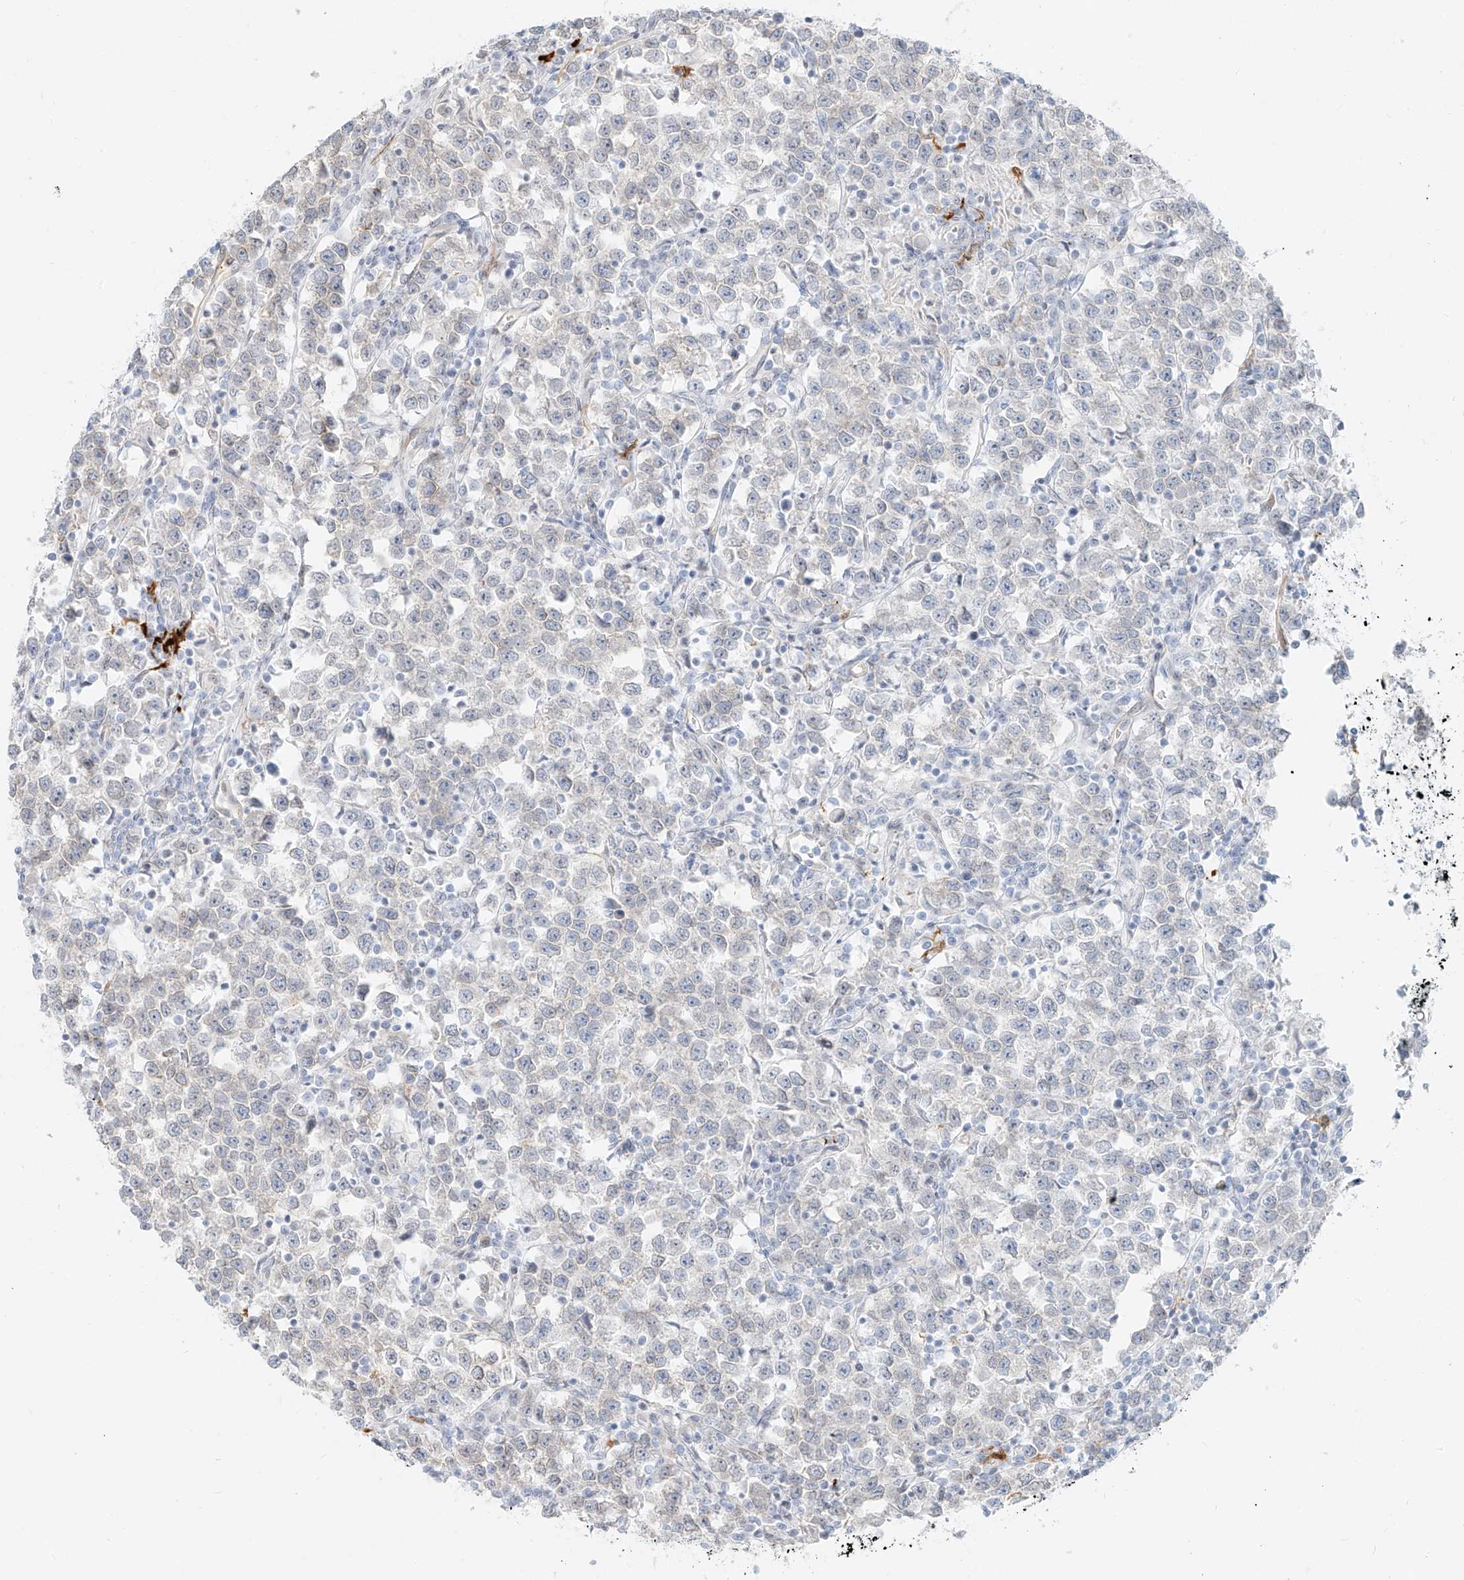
{"staining": {"intensity": "negative", "quantity": "none", "location": "none"}, "tissue": "testis cancer", "cell_type": "Tumor cells", "image_type": "cancer", "snomed": [{"axis": "morphology", "description": "Normal tissue, NOS"}, {"axis": "morphology", "description": "Seminoma, NOS"}, {"axis": "topography", "description": "Testis"}], "caption": "DAB immunohistochemical staining of human testis cancer shows no significant positivity in tumor cells. (Brightfield microscopy of DAB (3,3'-diaminobenzidine) immunohistochemistry (IHC) at high magnification).", "gene": "NHSL1", "patient": {"sex": "male", "age": 43}}